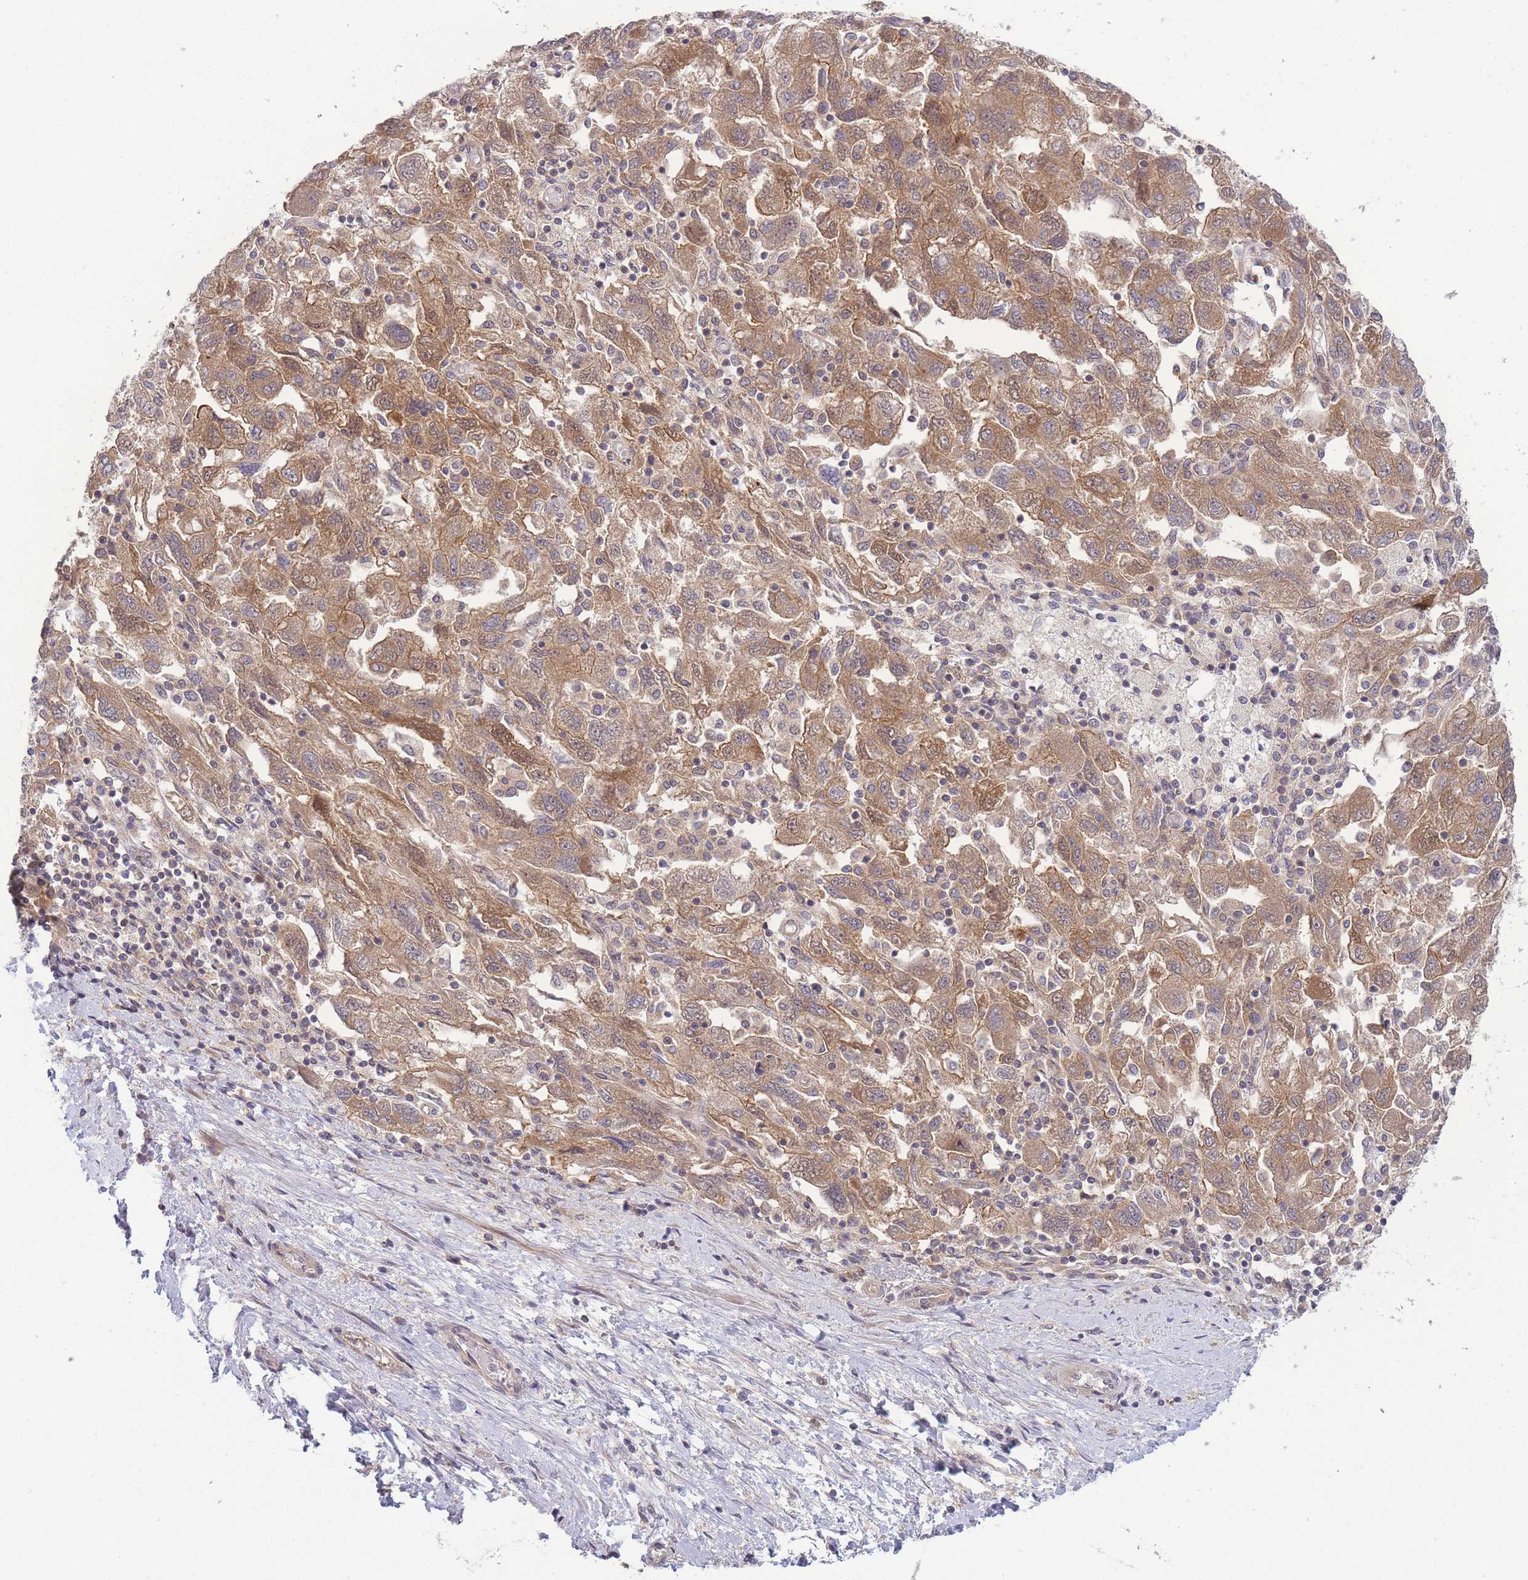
{"staining": {"intensity": "moderate", "quantity": ">75%", "location": "cytoplasmic/membranous"}, "tissue": "ovarian cancer", "cell_type": "Tumor cells", "image_type": "cancer", "snomed": [{"axis": "morphology", "description": "Carcinoma, NOS"}, {"axis": "morphology", "description": "Cystadenocarcinoma, serous, NOS"}, {"axis": "topography", "description": "Ovary"}], "caption": "An image showing moderate cytoplasmic/membranous staining in approximately >75% of tumor cells in ovarian cancer (carcinoma), as visualized by brown immunohistochemical staining.", "gene": "PFDN6", "patient": {"sex": "female", "age": 69}}